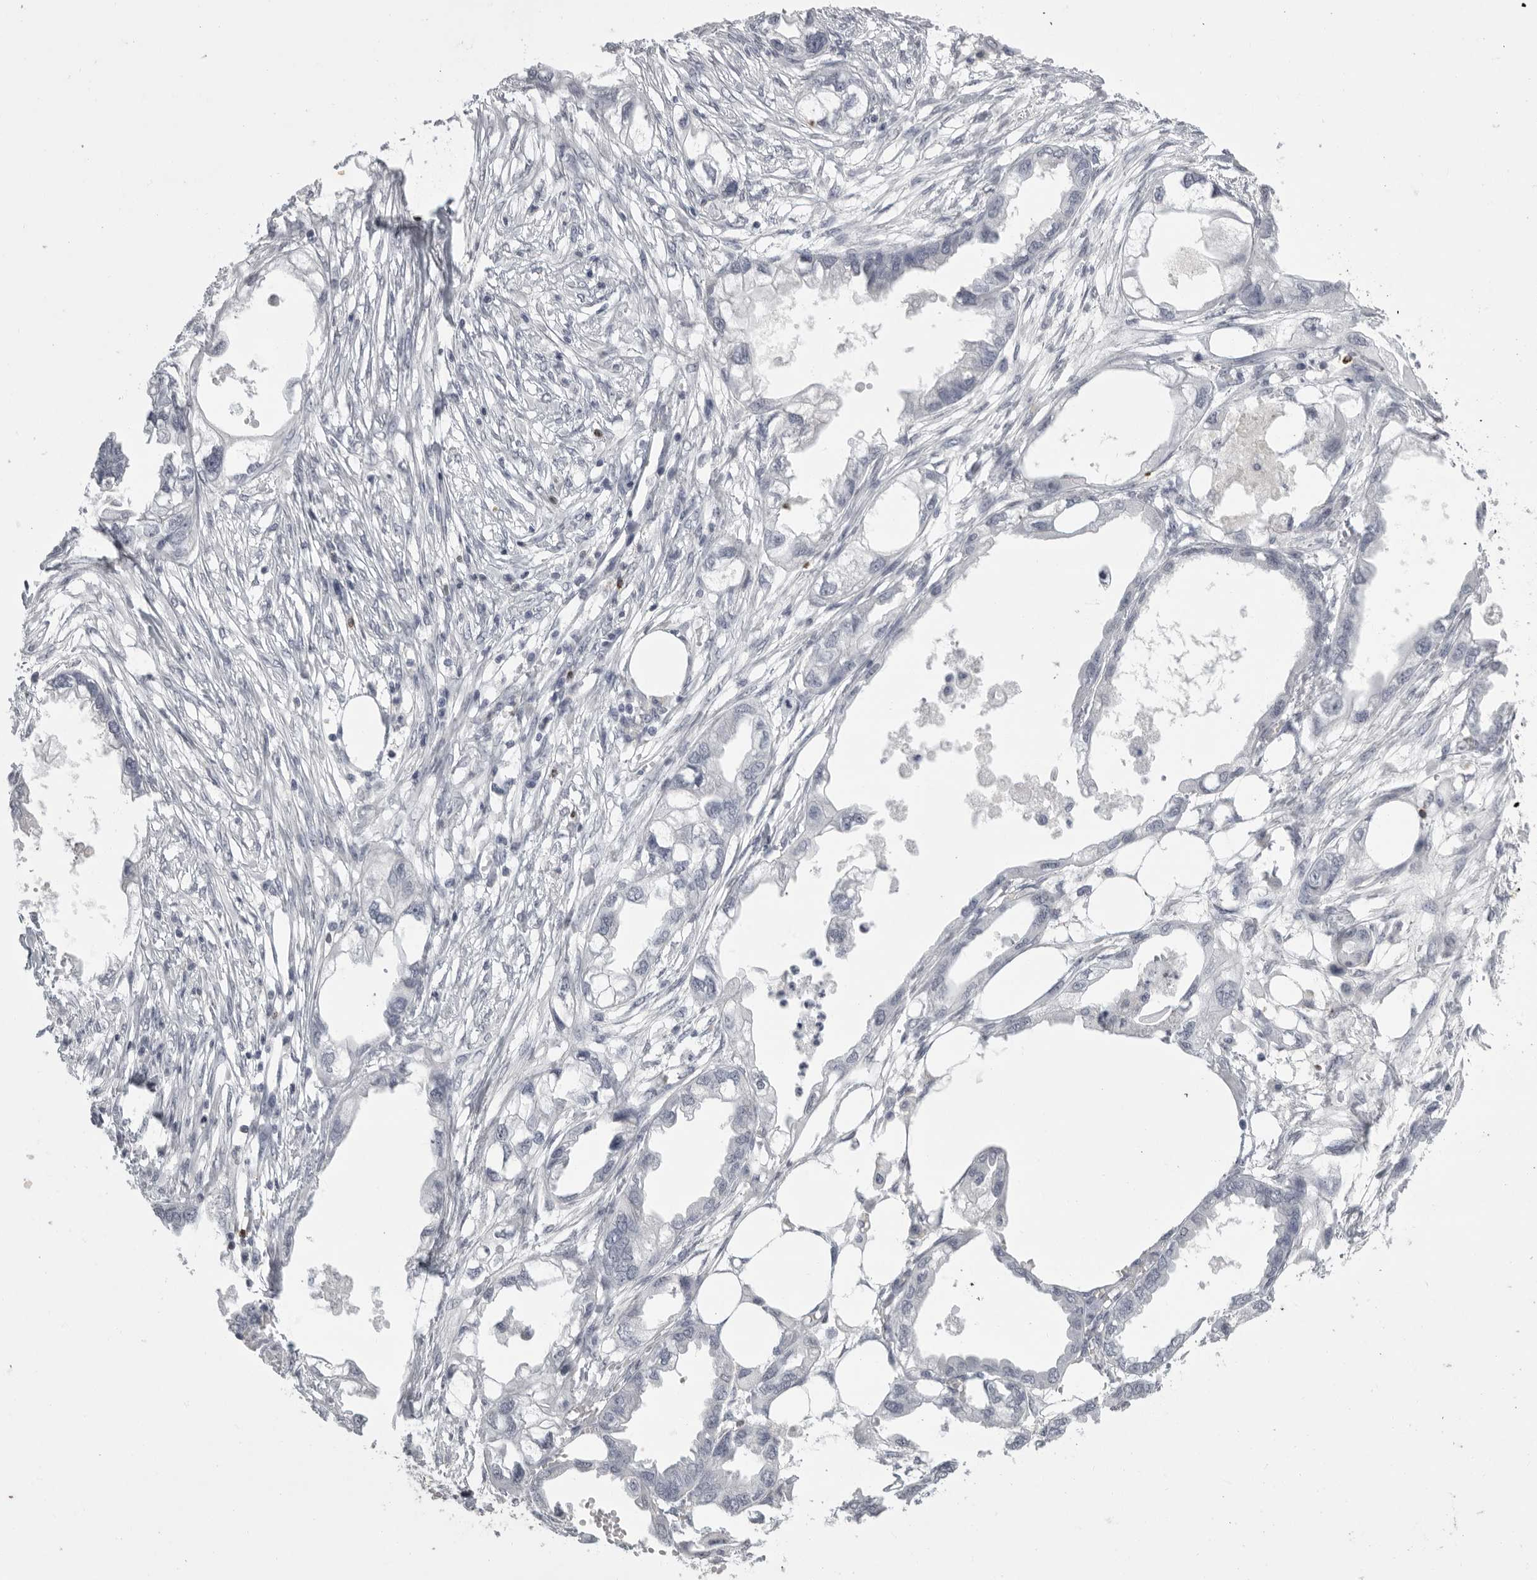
{"staining": {"intensity": "negative", "quantity": "none", "location": "none"}, "tissue": "endometrial cancer", "cell_type": "Tumor cells", "image_type": "cancer", "snomed": [{"axis": "morphology", "description": "Adenocarcinoma, NOS"}, {"axis": "morphology", "description": "Adenocarcinoma, metastatic, NOS"}, {"axis": "topography", "description": "Adipose tissue"}, {"axis": "topography", "description": "Endometrium"}], "caption": "Adenocarcinoma (endometrial) stained for a protein using IHC reveals no positivity tumor cells.", "gene": "GNLY", "patient": {"sex": "female", "age": 67}}